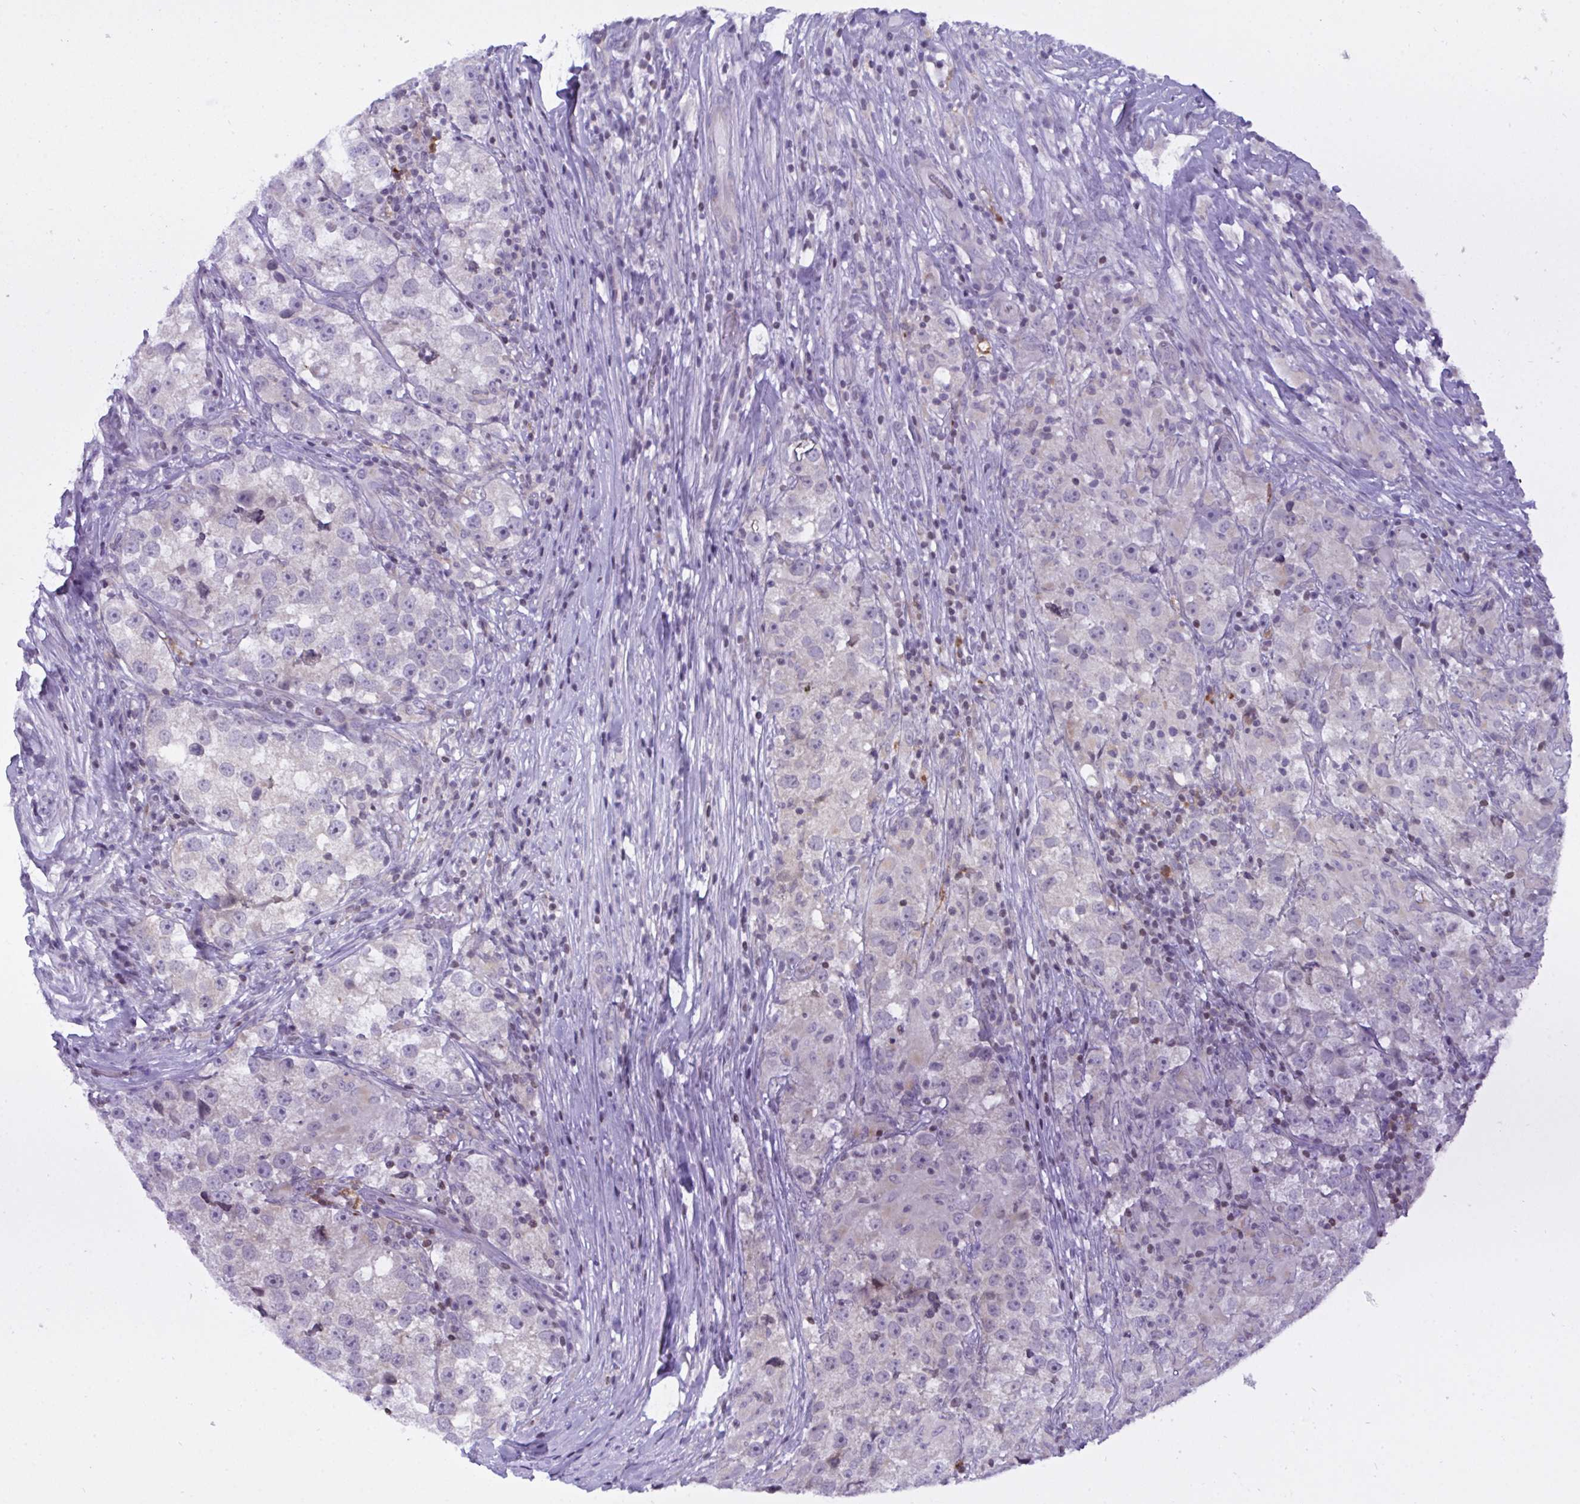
{"staining": {"intensity": "negative", "quantity": "none", "location": "none"}, "tissue": "testis cancer", "cell_type": "Tumor cells", "image_type": "cancer", "snomed": [{"axis": "morphology", "description": "Seminoma, NOS"}, {"axis": "topography", "description": "Testis"}], "caption": "High magnification brightfield microscopy of seminoma (testis) stained with DAB (brown) and counterstained with hematoxylin (blue): tumor cells show no significant expression. (Brightfield microscopy of DAB (3,3'-diaminobenzidine) immunohistochemistry (IHC) at high magnification).", "gene": "SNX11", "patient": {"sex": "male", "age": 46}}